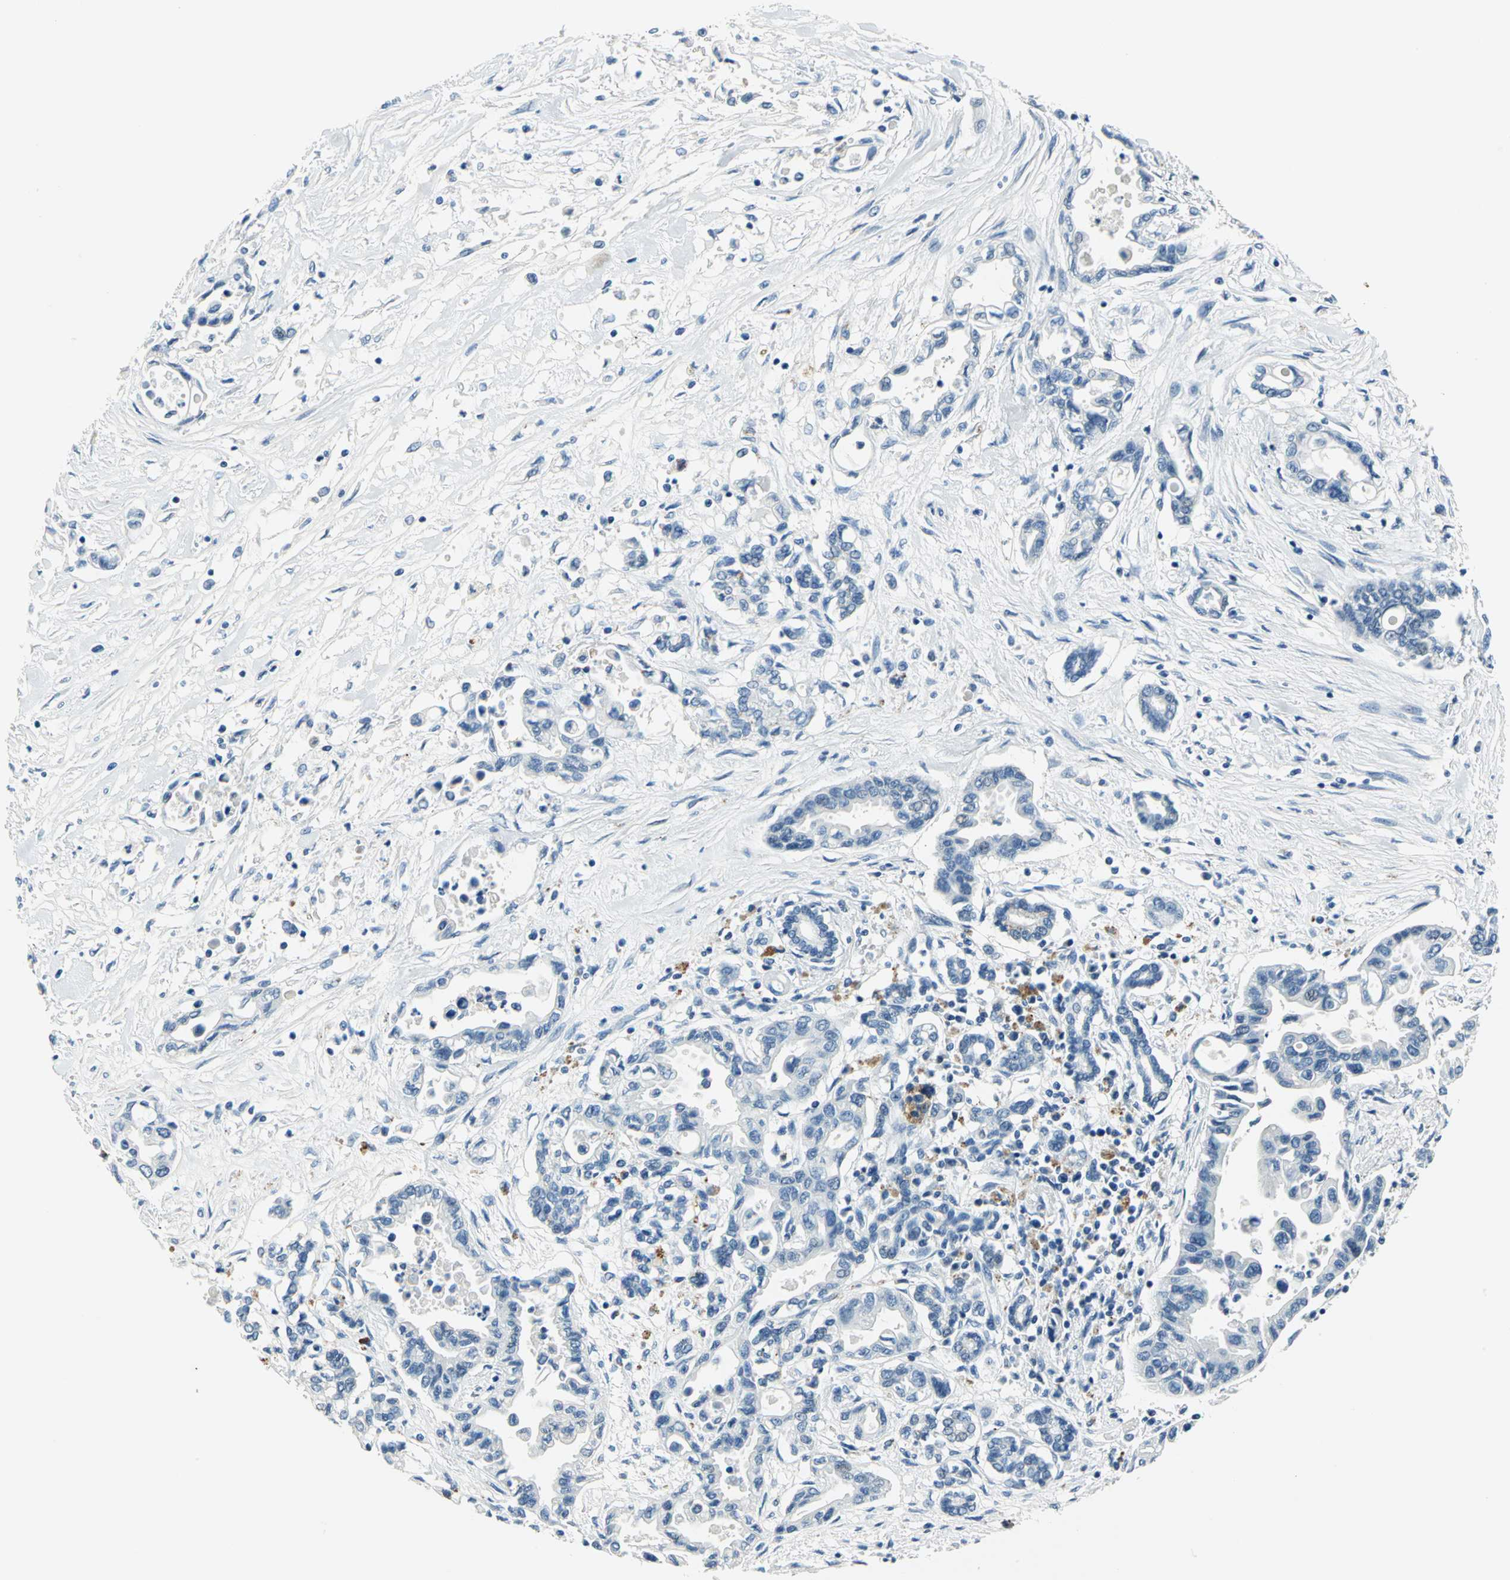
{"staining": {"intensity": "negative", "quantity": "none", "location": "none"}, "tissue": "pancreatic cancer", "cell_type": "Tumor cells", "image_type": "cancer", "snomed": [{"axis": "morphology", "description": "Adenocarcinoma, NOS"}, {"axis": "topography", "description": "Pancreas"}], "caption": "Pancreatic cancer (adenocarcinoma) was stained to show a protein in brown. There is no significant positivity in tumor cells.", "gene": "RAD17", "patient": {"sex": "female", "age": 57}}